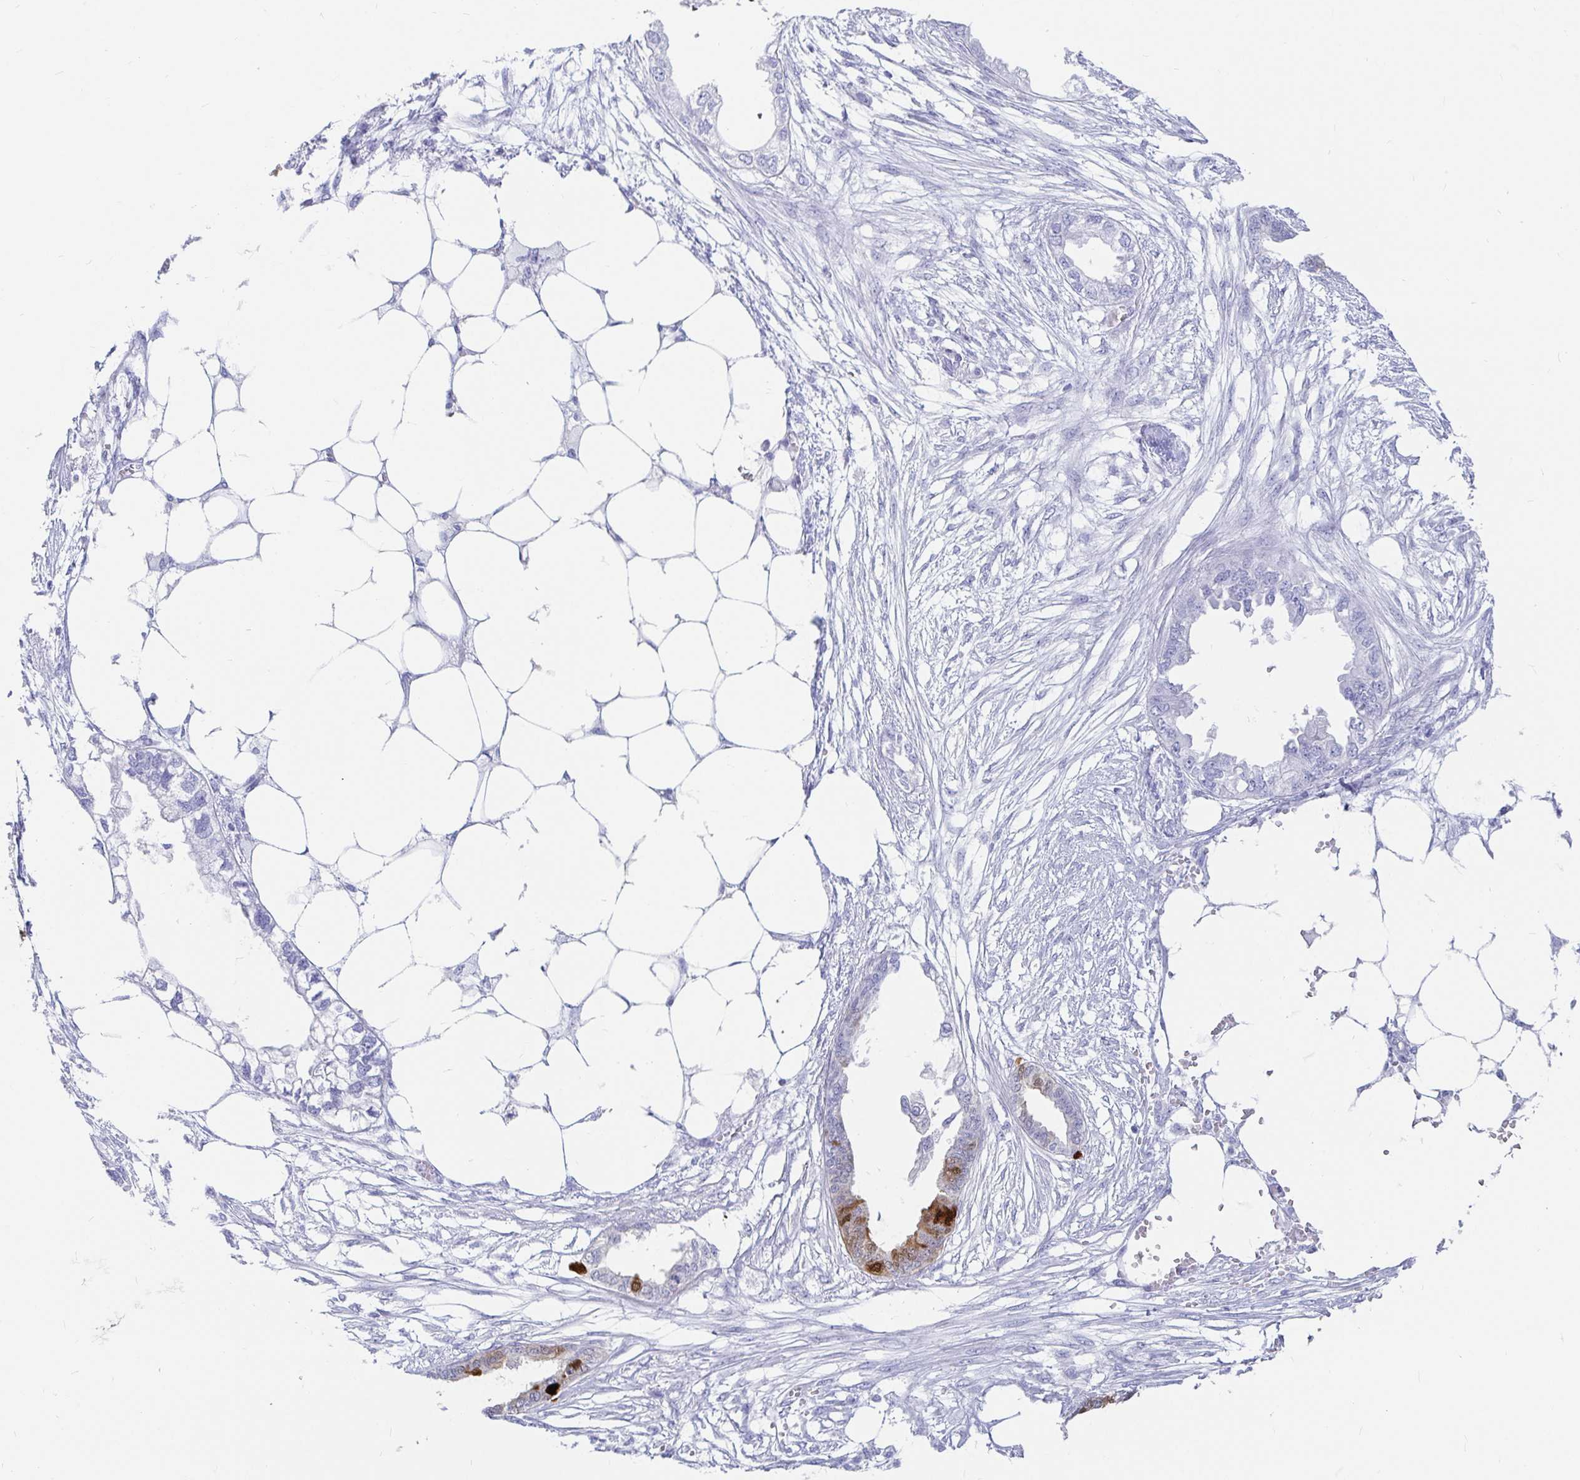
{"staining": {"intensity": "moderate", "quantity": "<25%", "location": "cytoplasmic/membranous,nuclear"}, "tissue": "endometrial cancer", "cell_type": "Tumor cells", "image_type": "cancer", "snomed": [{"axis": "morphology", "description": "Adenocarcinoma, NOS"}, {"axis": "morphology", "description": "Adenocarcinoma, metastatic, NOS"}, {"axis": "topography", "description": "Adipose tissue"}, {"axis": "topography", "description": "Endometrium"}], "caption": "The immunohistochemical stain labels moderate cytoplasmic/membranous and nuclear expression in tumor cells of endometrial cancer tissue.", "gene": "PPP1R1B", "patient": {"sex": "female", "age": 67}}